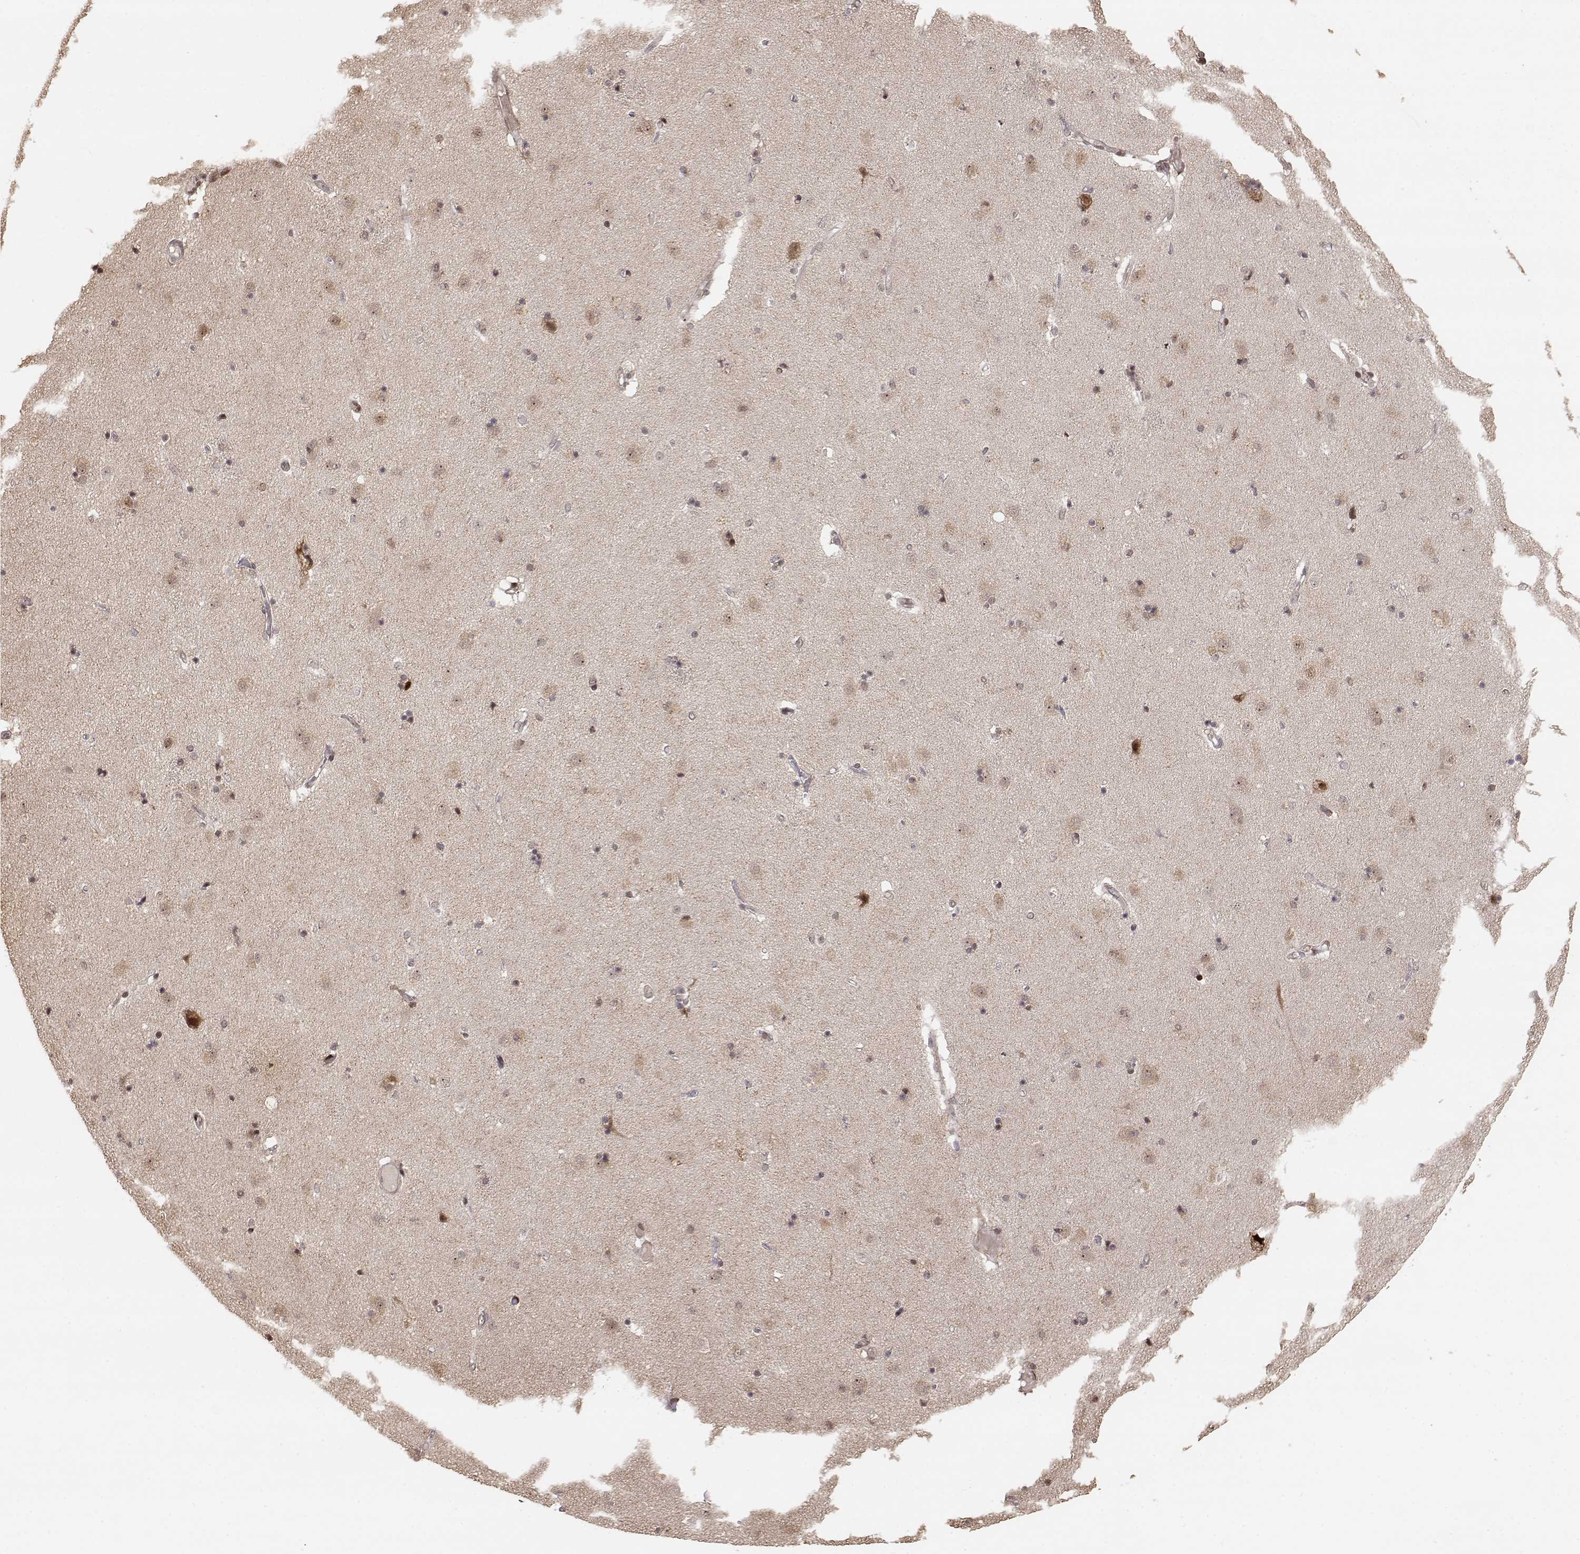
{"staining": {"intensity": "negative", "quantity": "none", "location": "none"}, "tissue": "caudate", "cell_type": "Glial cells", "image_type": "normal", "snomed": [{"axis": "morphology", "description": "Normal tissue, NOS"}, {"axis": "topography", "description": "Lateral ventricle wall"}], "caption": "This is an immunohistochemistry (IHC) photomicrograph of normal human caudate. There is no expression in glial cells.", "gene": "BRCA1", "patient": {"sex": "female", "age": 71}}